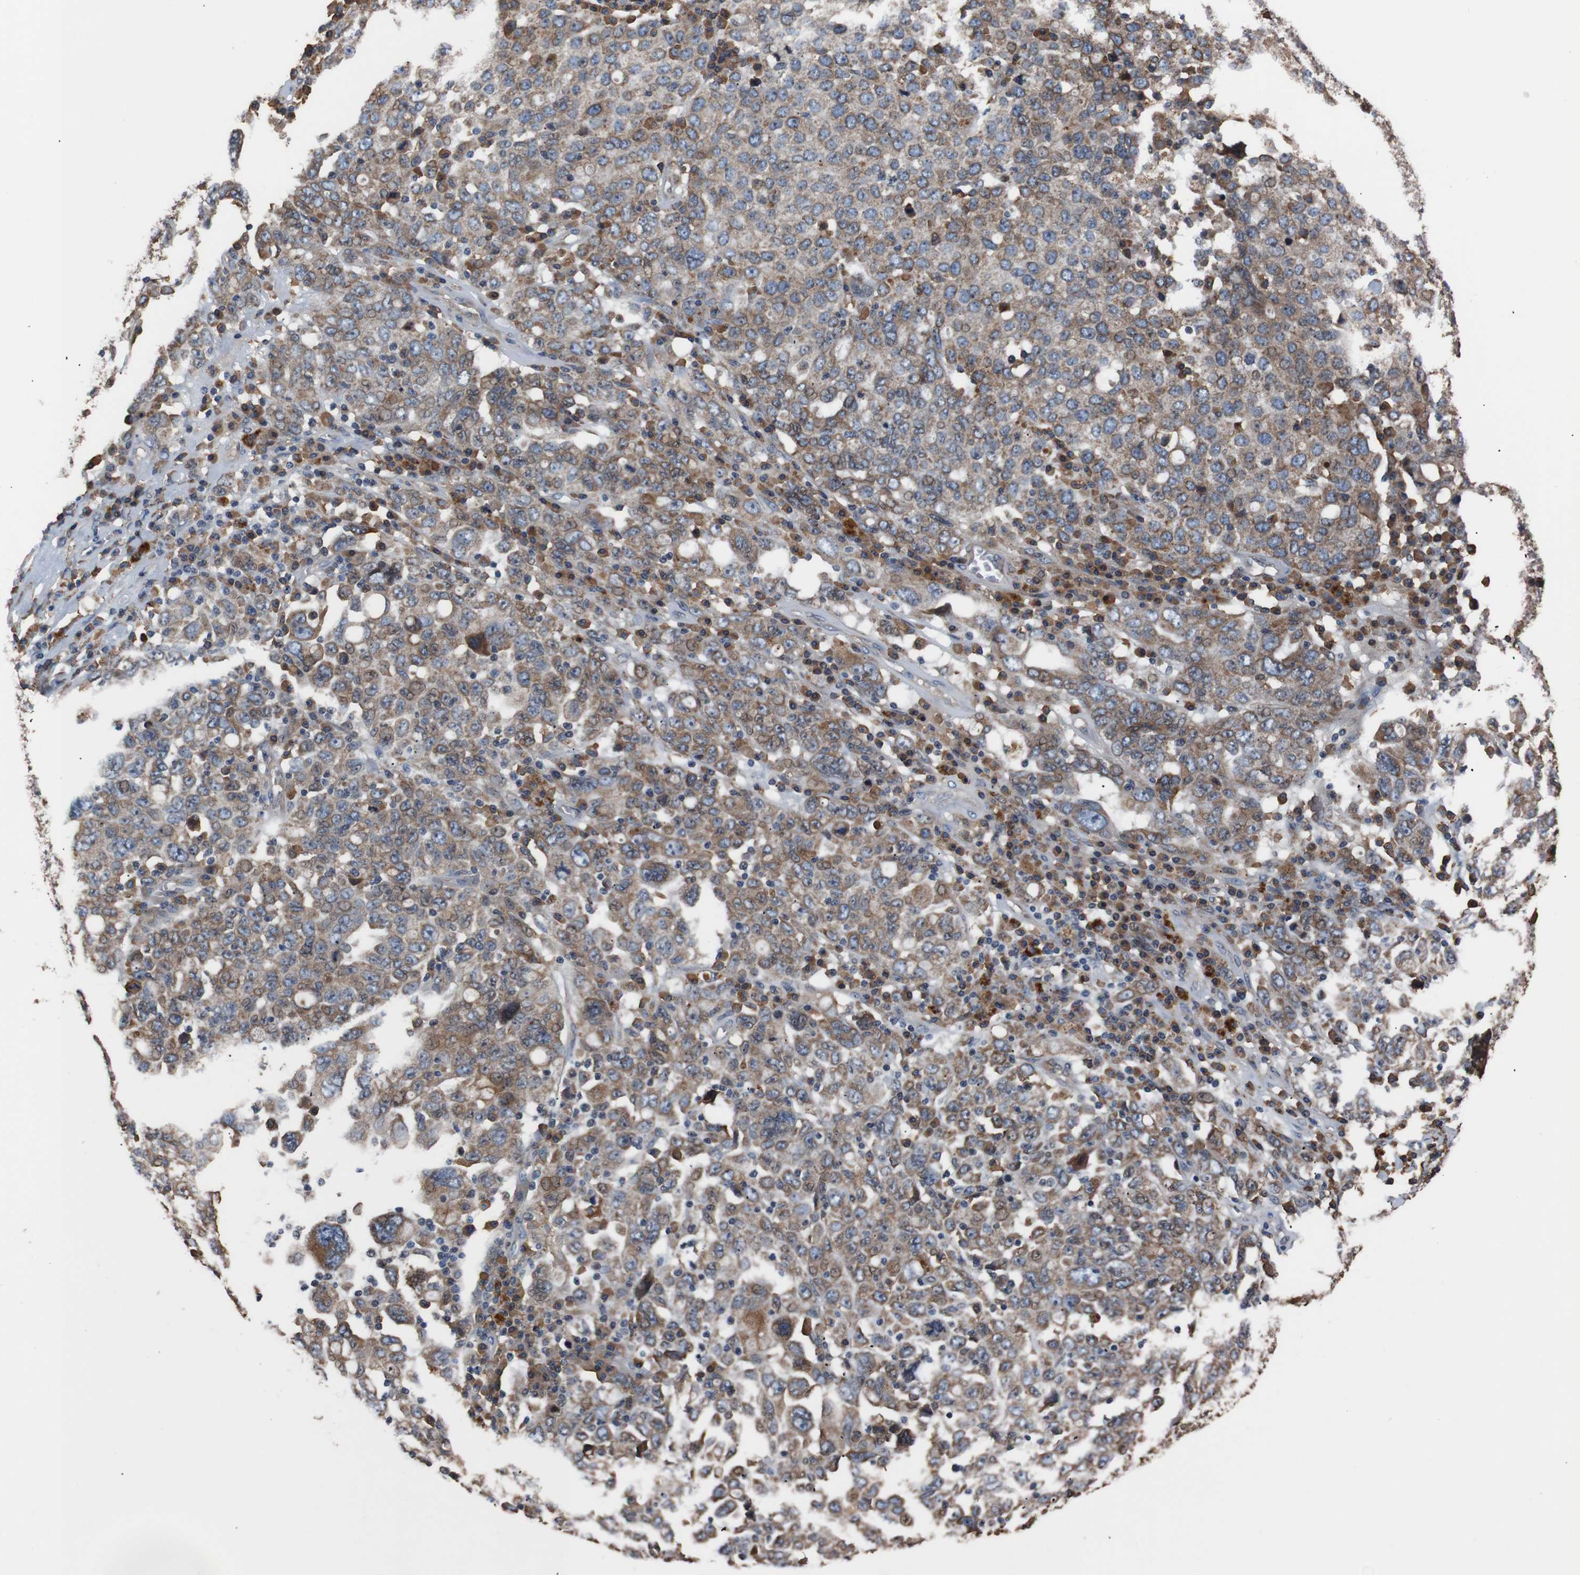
{"staining": {"intensity": "moderate", "quantity": ">75%", "location": "cytoplasmic/membranous"}, "tissue": "ovarian cancer", "cell_type": "Tumor cells", "image_type": "cancer", "snomed": [{"axis": "morphology", "description": "Carcinoma, endometroid"}, {"axis": "topography", "description": "Ovary"}], "caption": "High-power microscopy captured an immunohistochemistry photomicrograph of ovarian endometroid carcinoma, revealing moderate cytoplasmic/membranous staining in about >75% of tumor cells.", "gene": "SIGMAR1", "patient": {"sex": "female", "age": 62}}